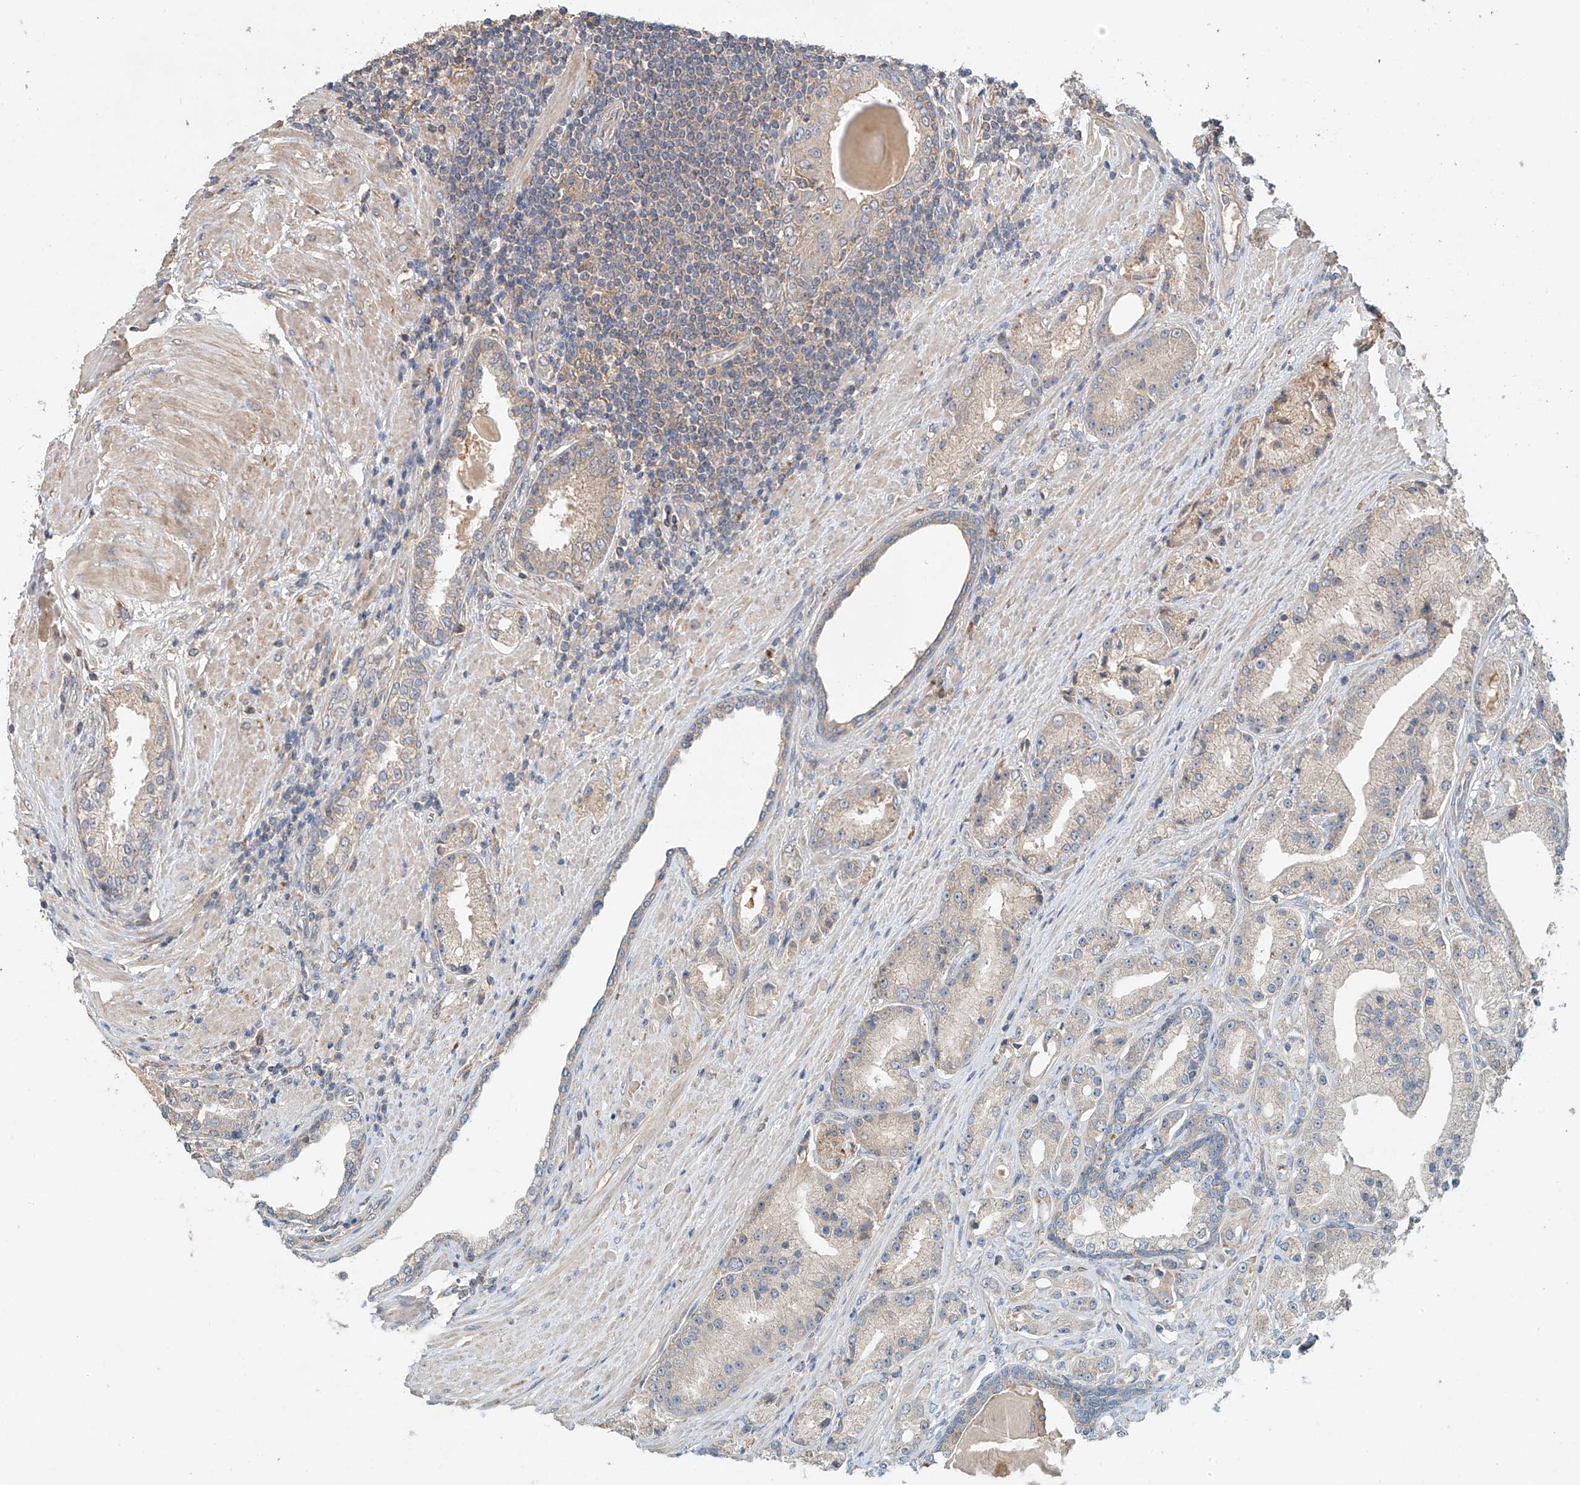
{"staining": {"intensity": "negative", "quantity": "none", "location": "none"}, "tissue": "prostate cancer", "cell_type": "Tumor cells", "image_type": "cancer", "snomed": [{"axis": "morphology", "description": "Adenocarcinoma, Low grade"}, {"axis": "topography", "description": "Prostate"}], "caption": "This is an immunohistochemistry image of human prostate low-grade adenocarcinoma. There is no staining in tumor cells.", "gene": "GNB1L", "patient": {"sex": "male", "age": 67}}